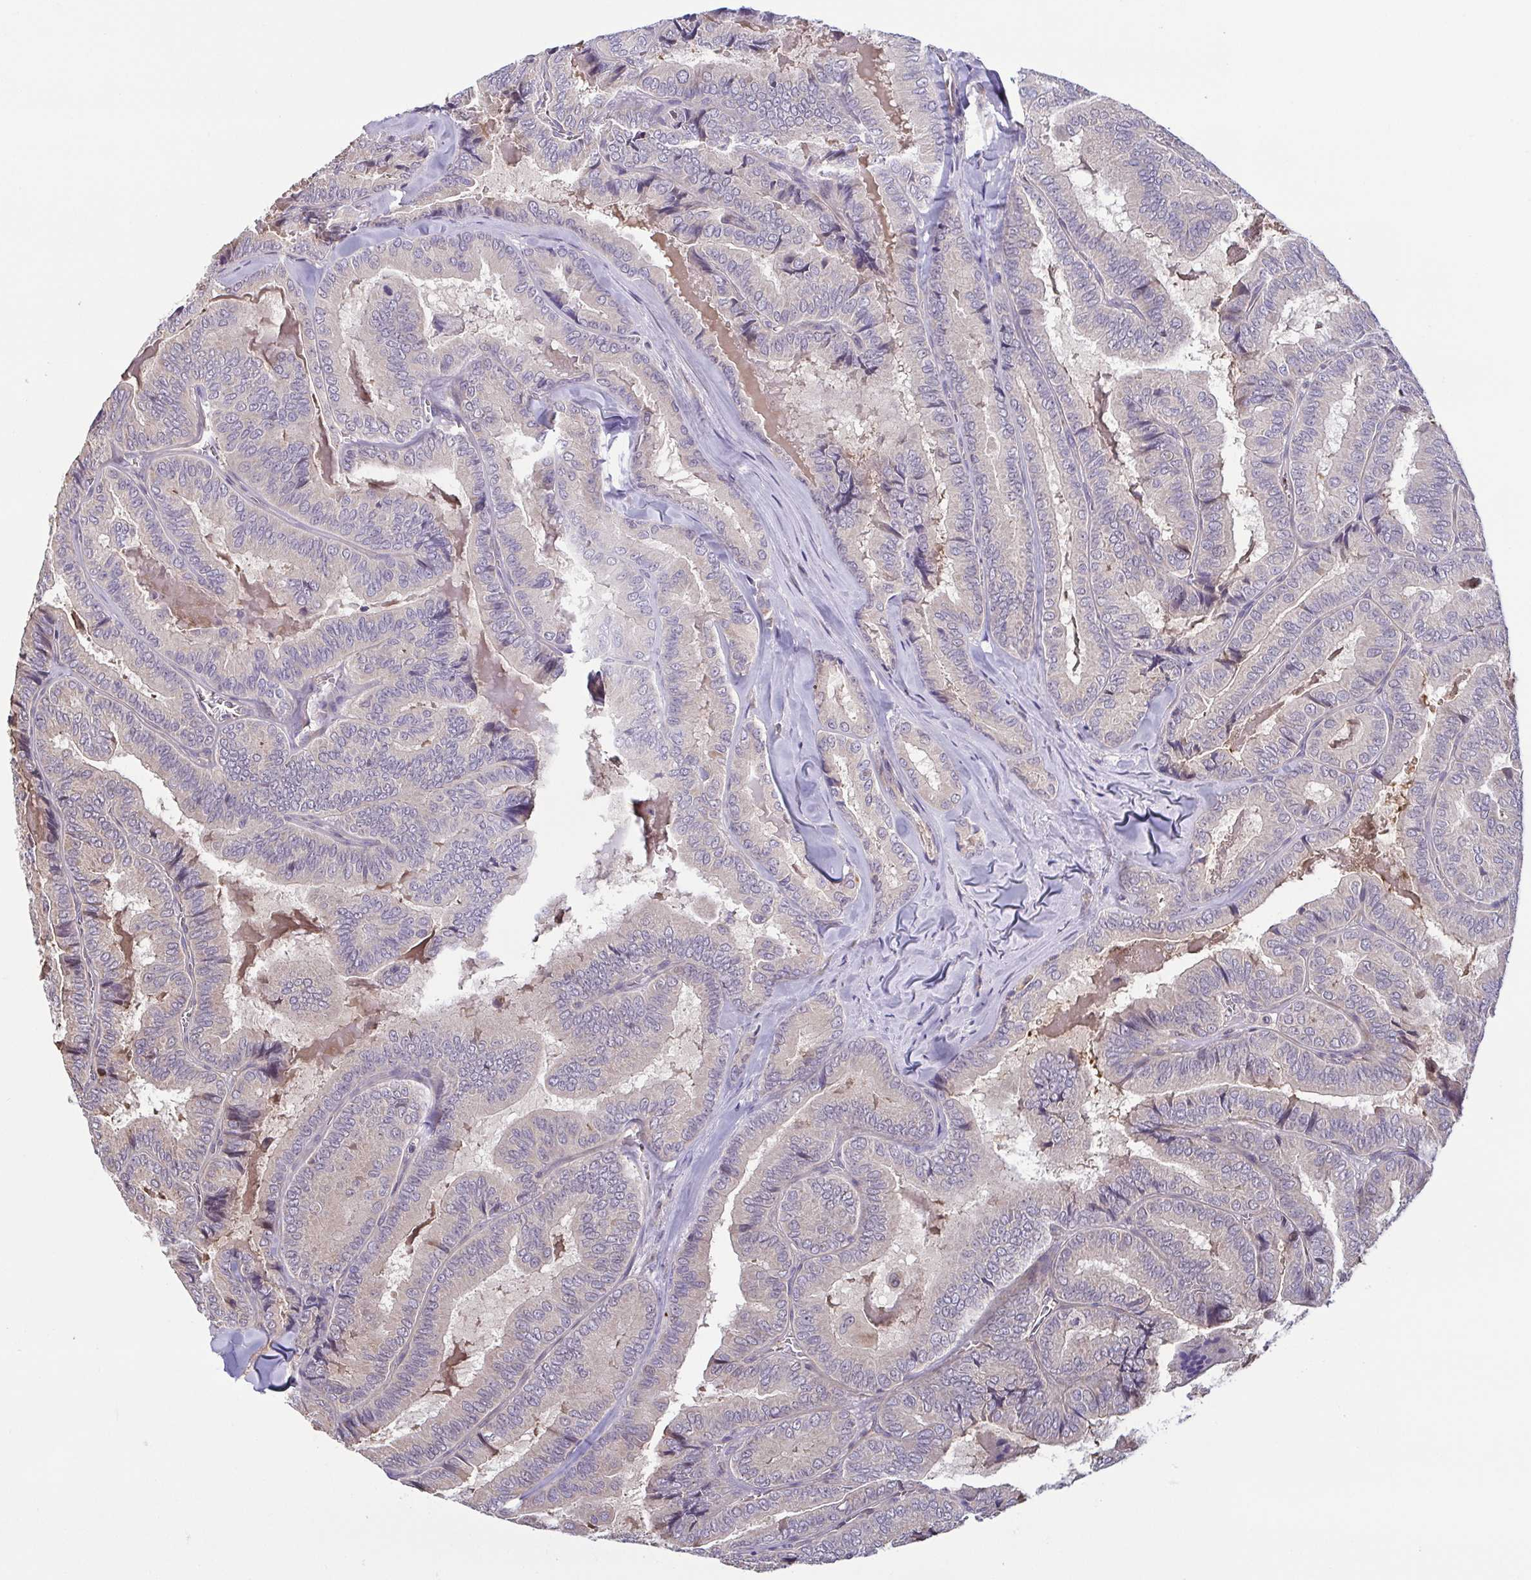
{"staining": {"intensity": "negative", "quantity": "none", "location": "none"}, "tissue": "thyroid cancer", "cell_type": "Tumor cells", "image_type": "cancer", "snomed": [{"axis": "morphology", "description": "Papillary adenocarcinoma, NOS"}, {"axis": "topography", "description": "Thyroid gland"}], "caption": "Immunohistochemistry (IHC) of thyroid papillary adenocarcinoma displays no positivity in tumor cells.", "gene": "OSBPL7", "patient": {"sex": "female", "age": 75}}